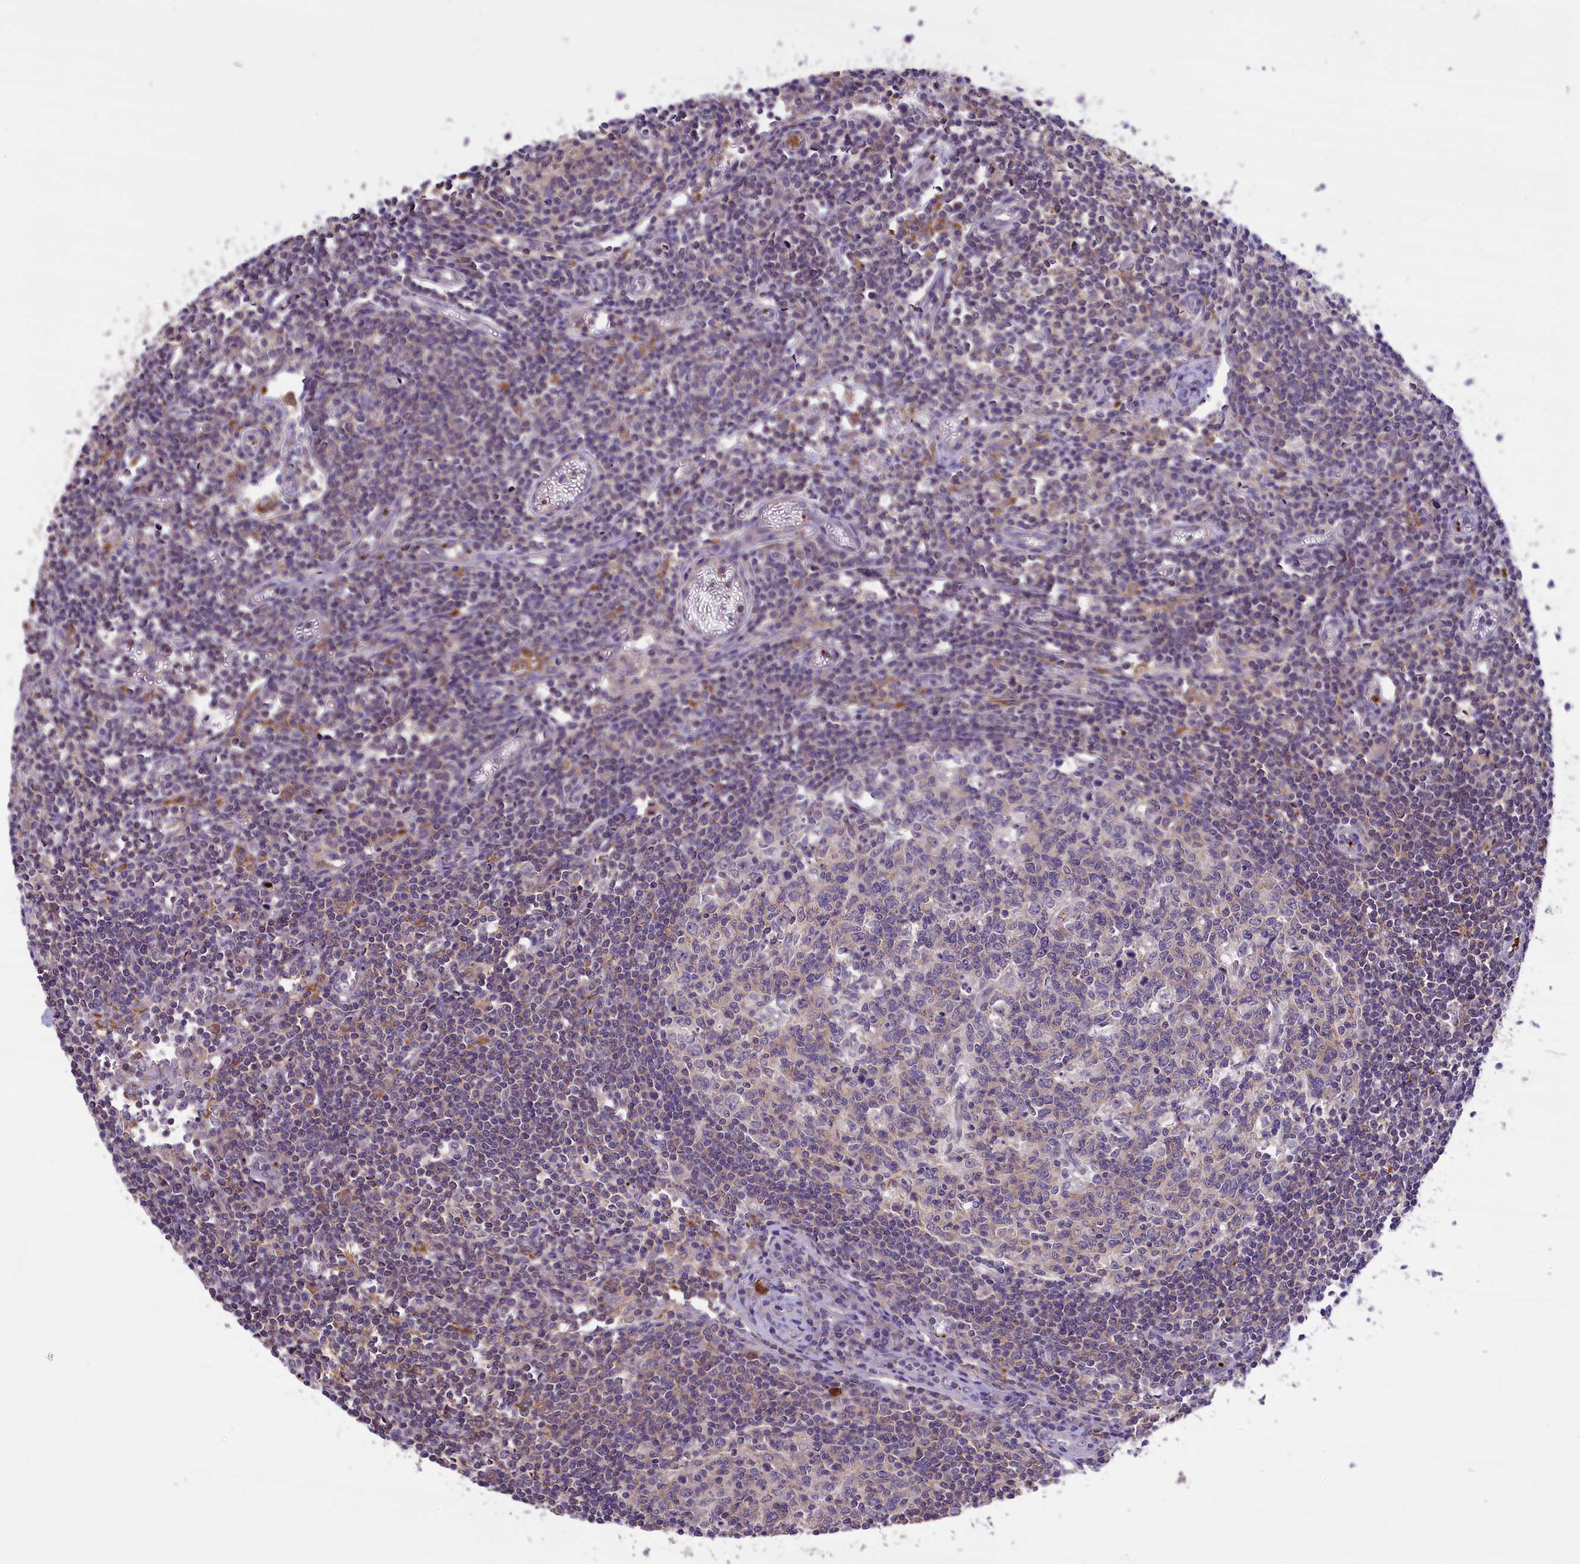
{"staining": {"intensity": "negative", "quantity": "none", "location": "none"}, "tissue": "lymph node", "cell_type": "Germinal center cells", "image_type": "normal", "snomed": [{"axis": "morphology", "description": "Normal tissue, NOS"}, {"axis": "topography", "description": "Lymph node"}], "caption": "This is an immunohistochemistry (IHC) photomicrograph of normal human lymph node. There is no positivity in germinal center cells.", "gene": "HEATR3", "patient": {"sex": "female", "age": 55}}